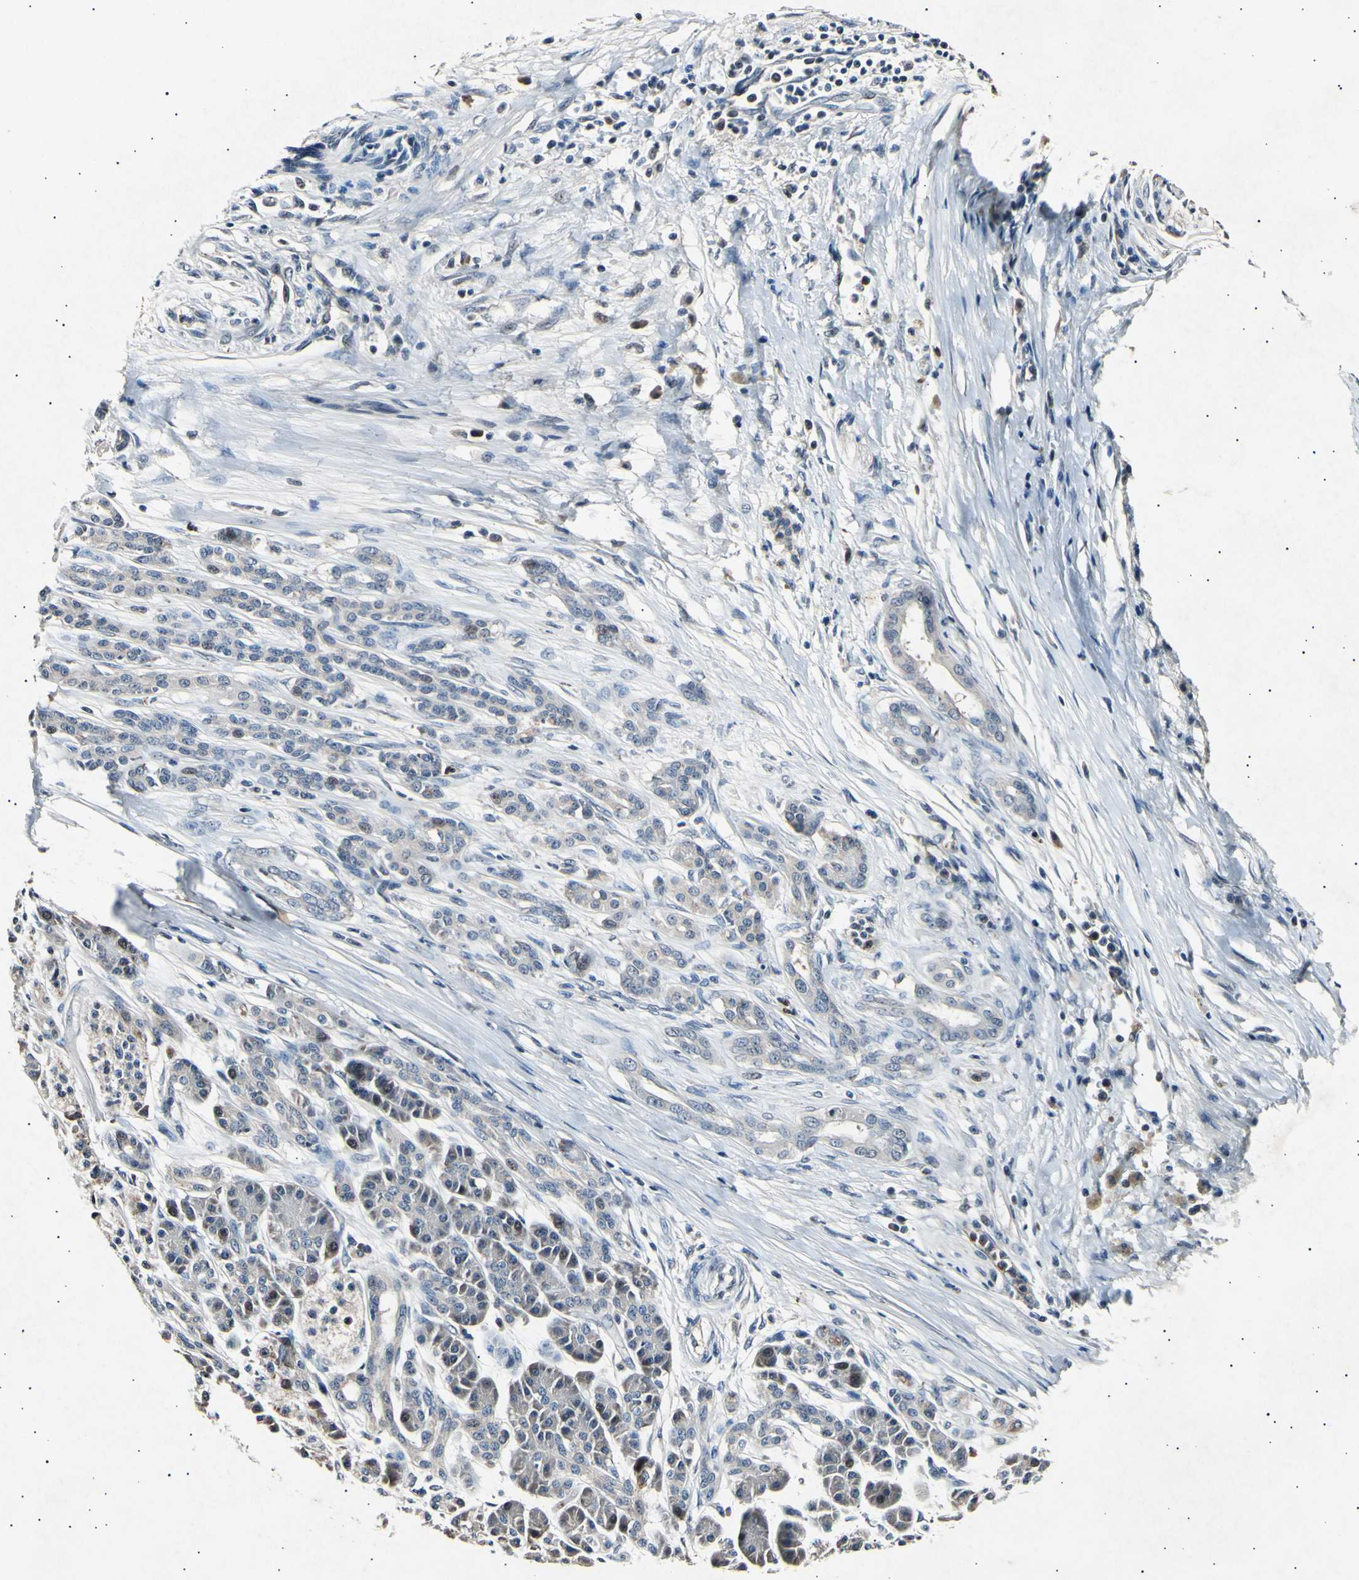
{"staining": {"intensity": "negative", "quantity": "none", "location": "none"}, "tissue": "pancreatic cancer", "cell_type": "Tumor cells", "image_type": "cancer", "snomed": [{"axis": "morphology", "description": "Adenocarcinoma, NOS"}, {"axis": "topography", "description": "Pancreas"}], "caption": "Tumor cells are negative for brown protein staining in pancreatic cancer (adenocarcinoma).", "gene": "ADCY3", "patient": {"sex": "male", "age": 59}}